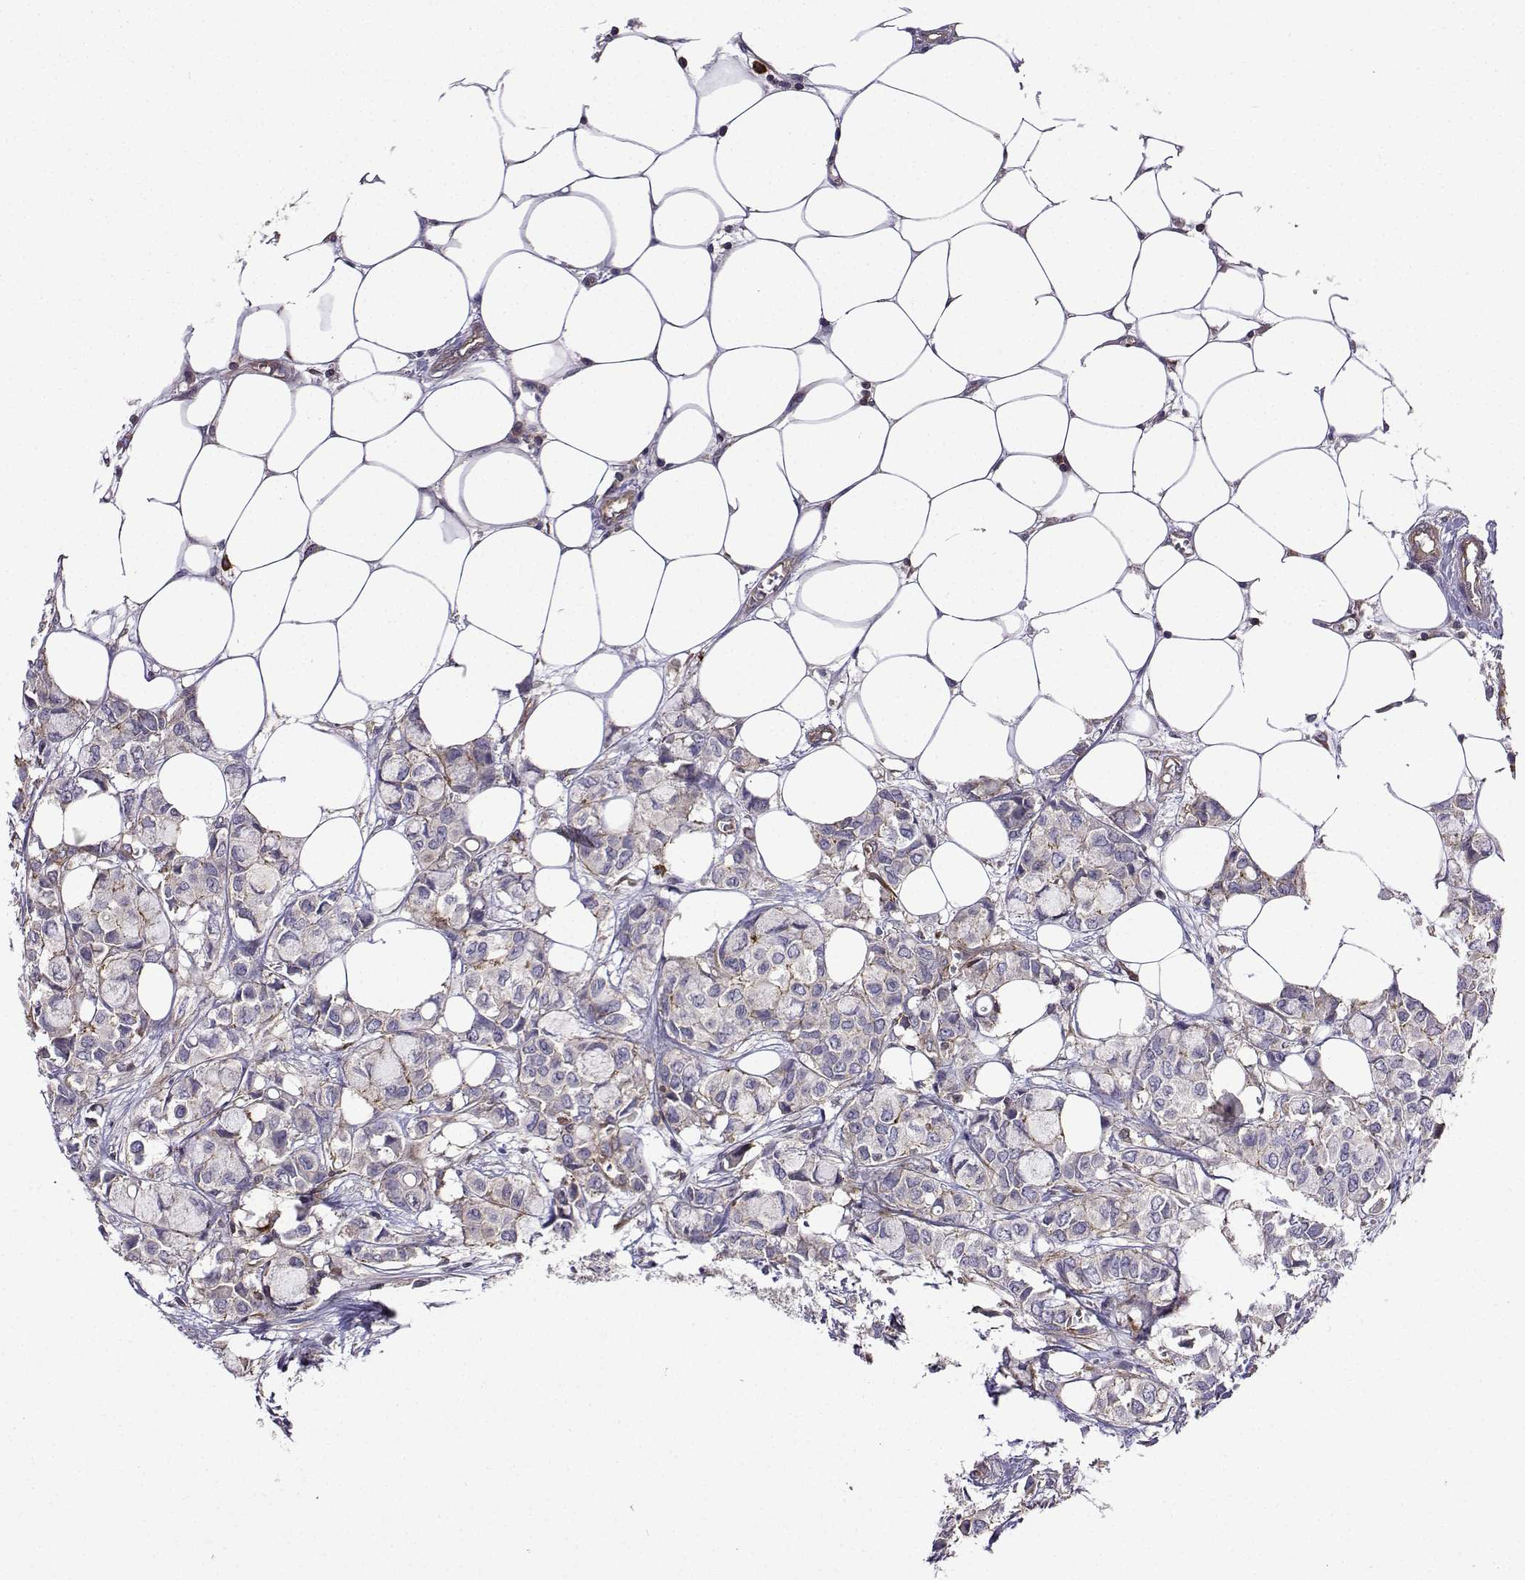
{"staining": {"intensity": "strong", "quantity": "<25%", "location": "cytoplasmic/membranous"}, "tissue": "breast cancer", "cell_type": "Tumor cells", "image_type": "cancer", "snomed": [{"axis": "morphology", "description": "Duct carcinoma"}, {"axis": "topography", "description": "Breast"}], "caption": "Strong cytoplasmic/membranous staining is appreciated in about <25% of tumor cells in breast cancer. (Stains: DAB (3,3'-diaminobenzidine) in brown, nuclei in blue, Microscopy: brightfield microscopy at high magnification).", "gene": "ITGB8", "patient": {"sex": "female", "age": 85}}